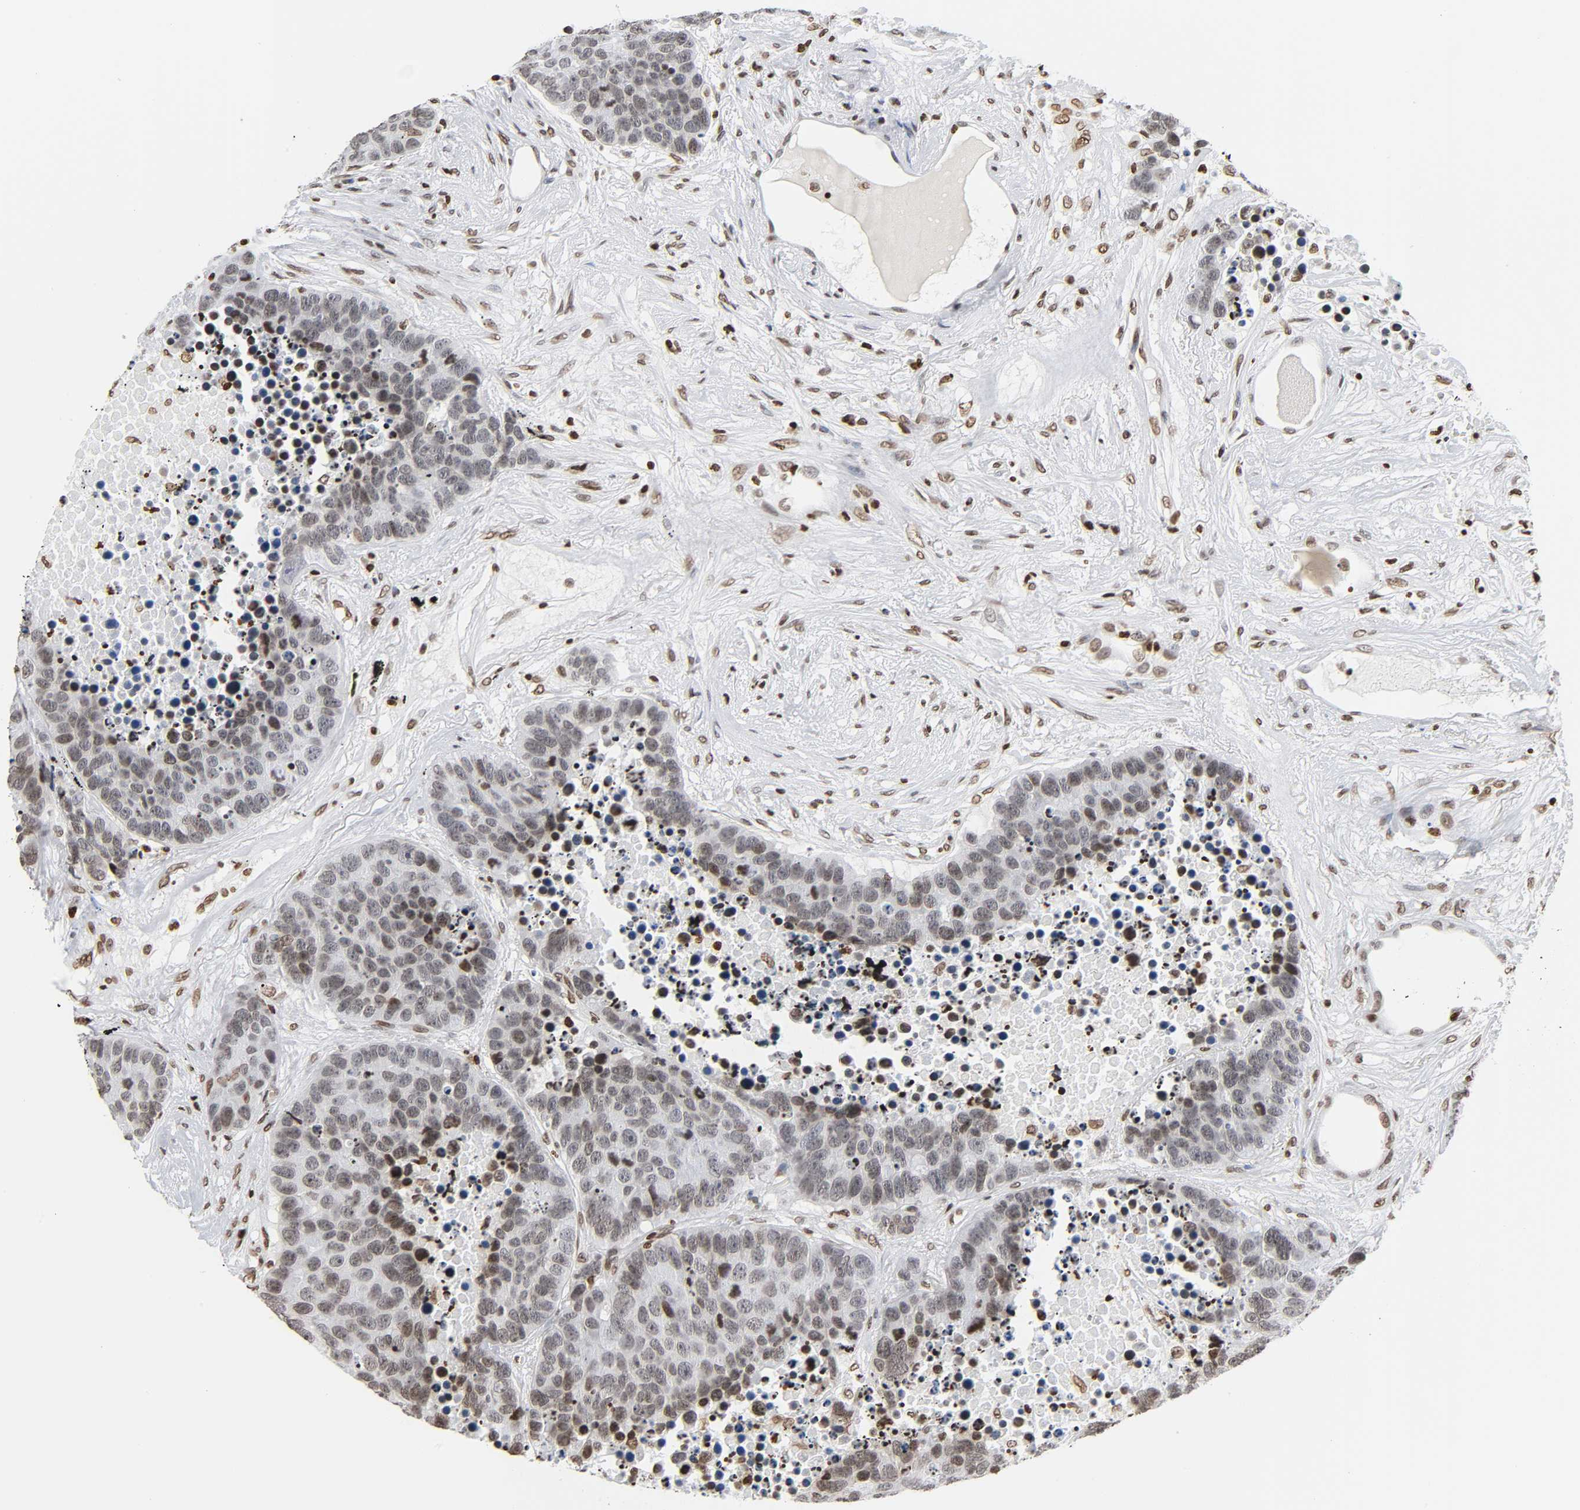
{"staining": {"intensity": "moderate", "quantity": ">75%", "location": "nuclear"}, "tissue": "carcinoid", "cell_type": "Tumor cells", "image_type": "cancer", "snomed": [{"axis": "morphology", "description": "Carcinoid, malignant, NOS"}, {"axis": "topography", "description": "Lung"}], "caption": "Immunohistochemistry staining of carcinoid, which displays medium levels of moderate nuclear staining in about >75% of tumor cells indicating moderate nuclear protein positivity. The staining was performed using DAB (brown) for protein detection and nuclei were counterstained in hematoxylin (blue).", "gene": "HOXA6", "patient": {"sex": "male", "age": 60}}